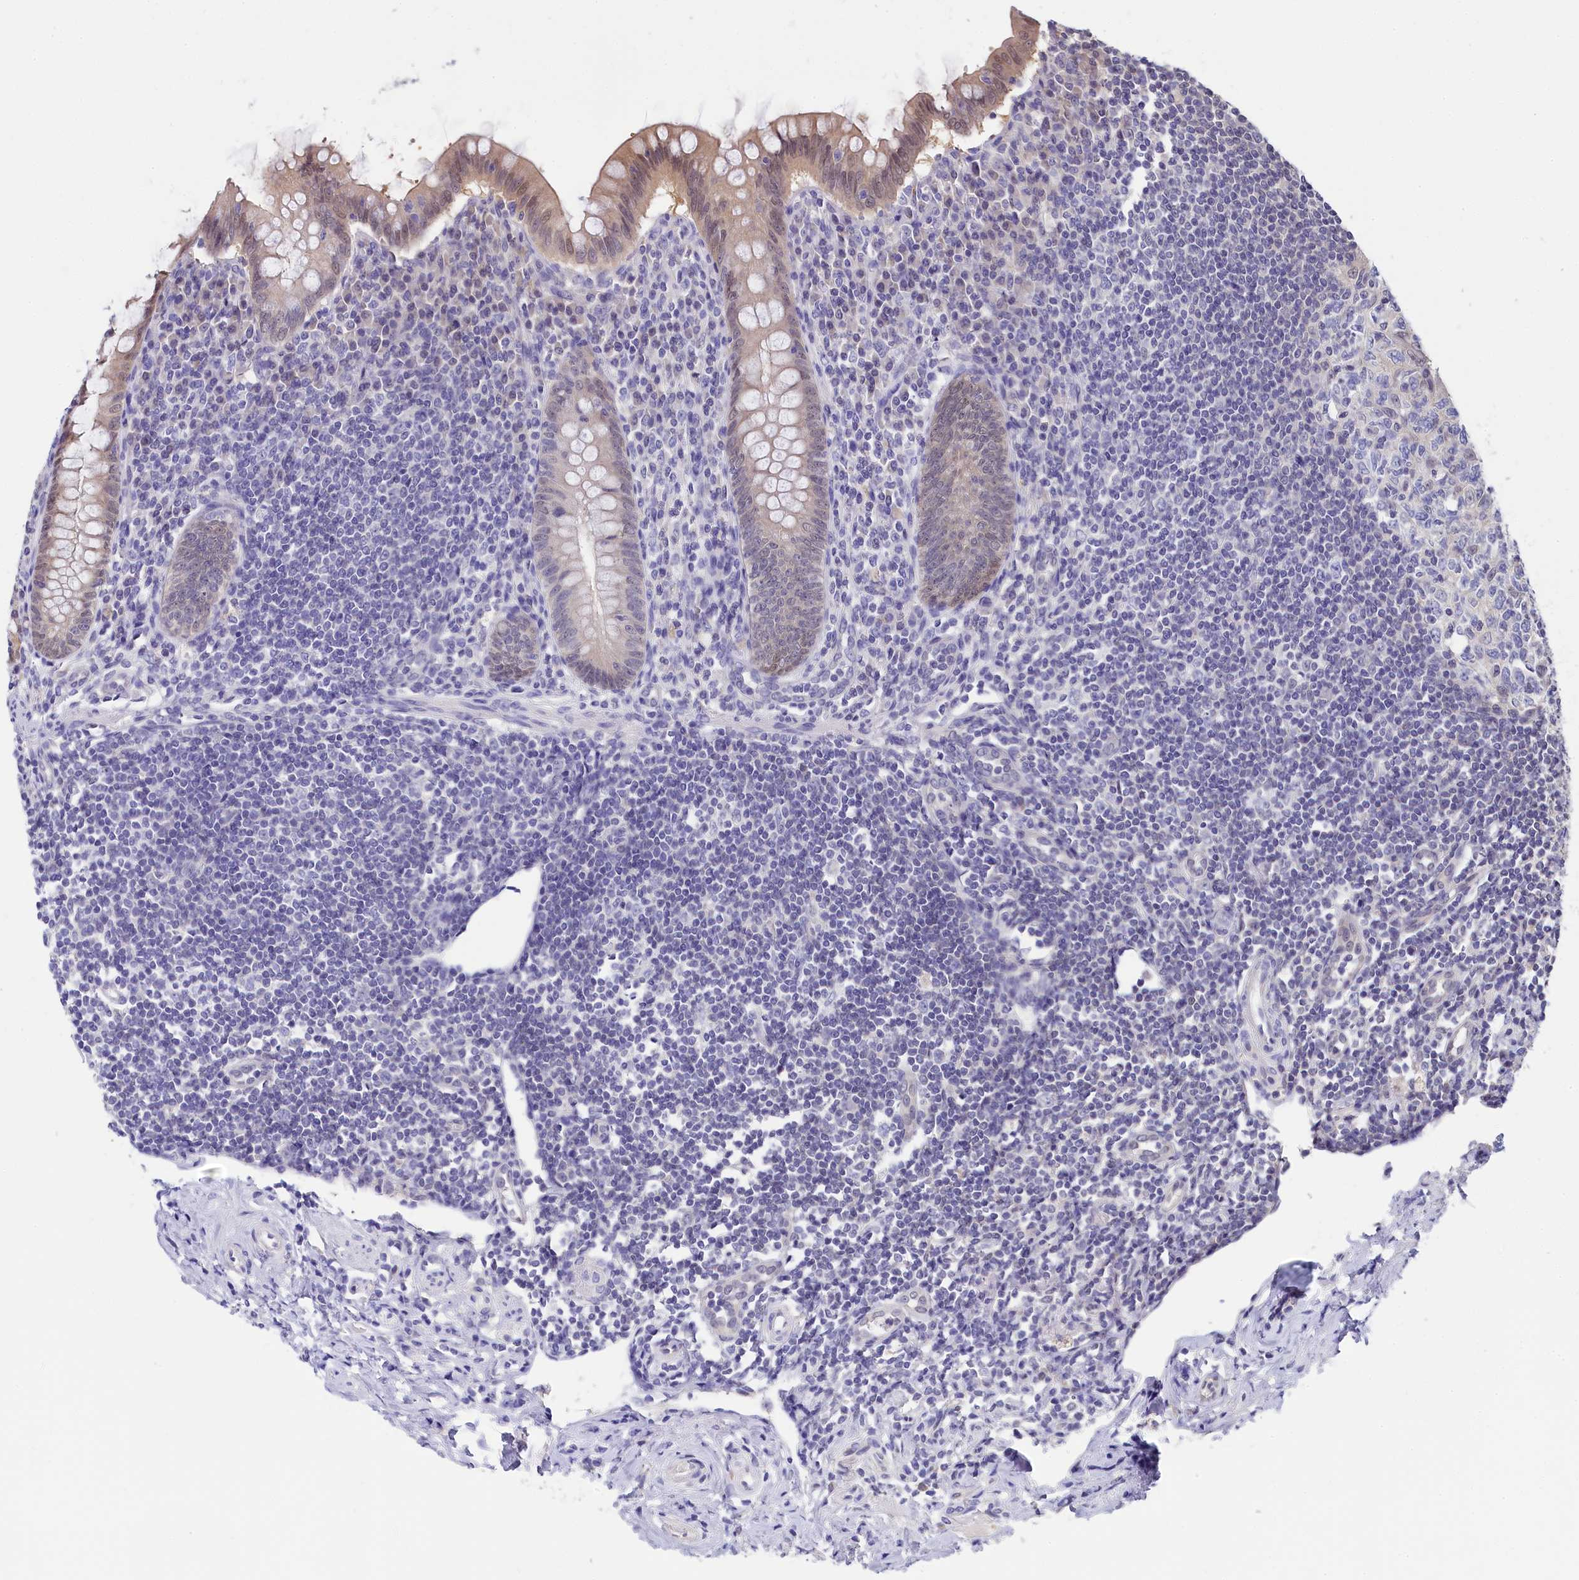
{"staining": {"intensity": "weak", "quantity": "25%-75%", "location": "cytoplasmic/membranous"}, "tissue": "appendix", "cell_type": "Glandular cells", "image_type": "normal", "snomed": [{"axis": "morphology", "description": "Normal tissue, NOS"}, {"axis": "topography", "description": "Appendix"}], "caption": "Protein expression analysis of benign appendix demonstrates weak cytoplasmic/membranous expression in about 25%-75% of glandular cells. (brown staining indicates protein expression, while blue staining denotes nuclei).", "gene": "C11orf54", "patient": {"sex": "female", "age": 33}}